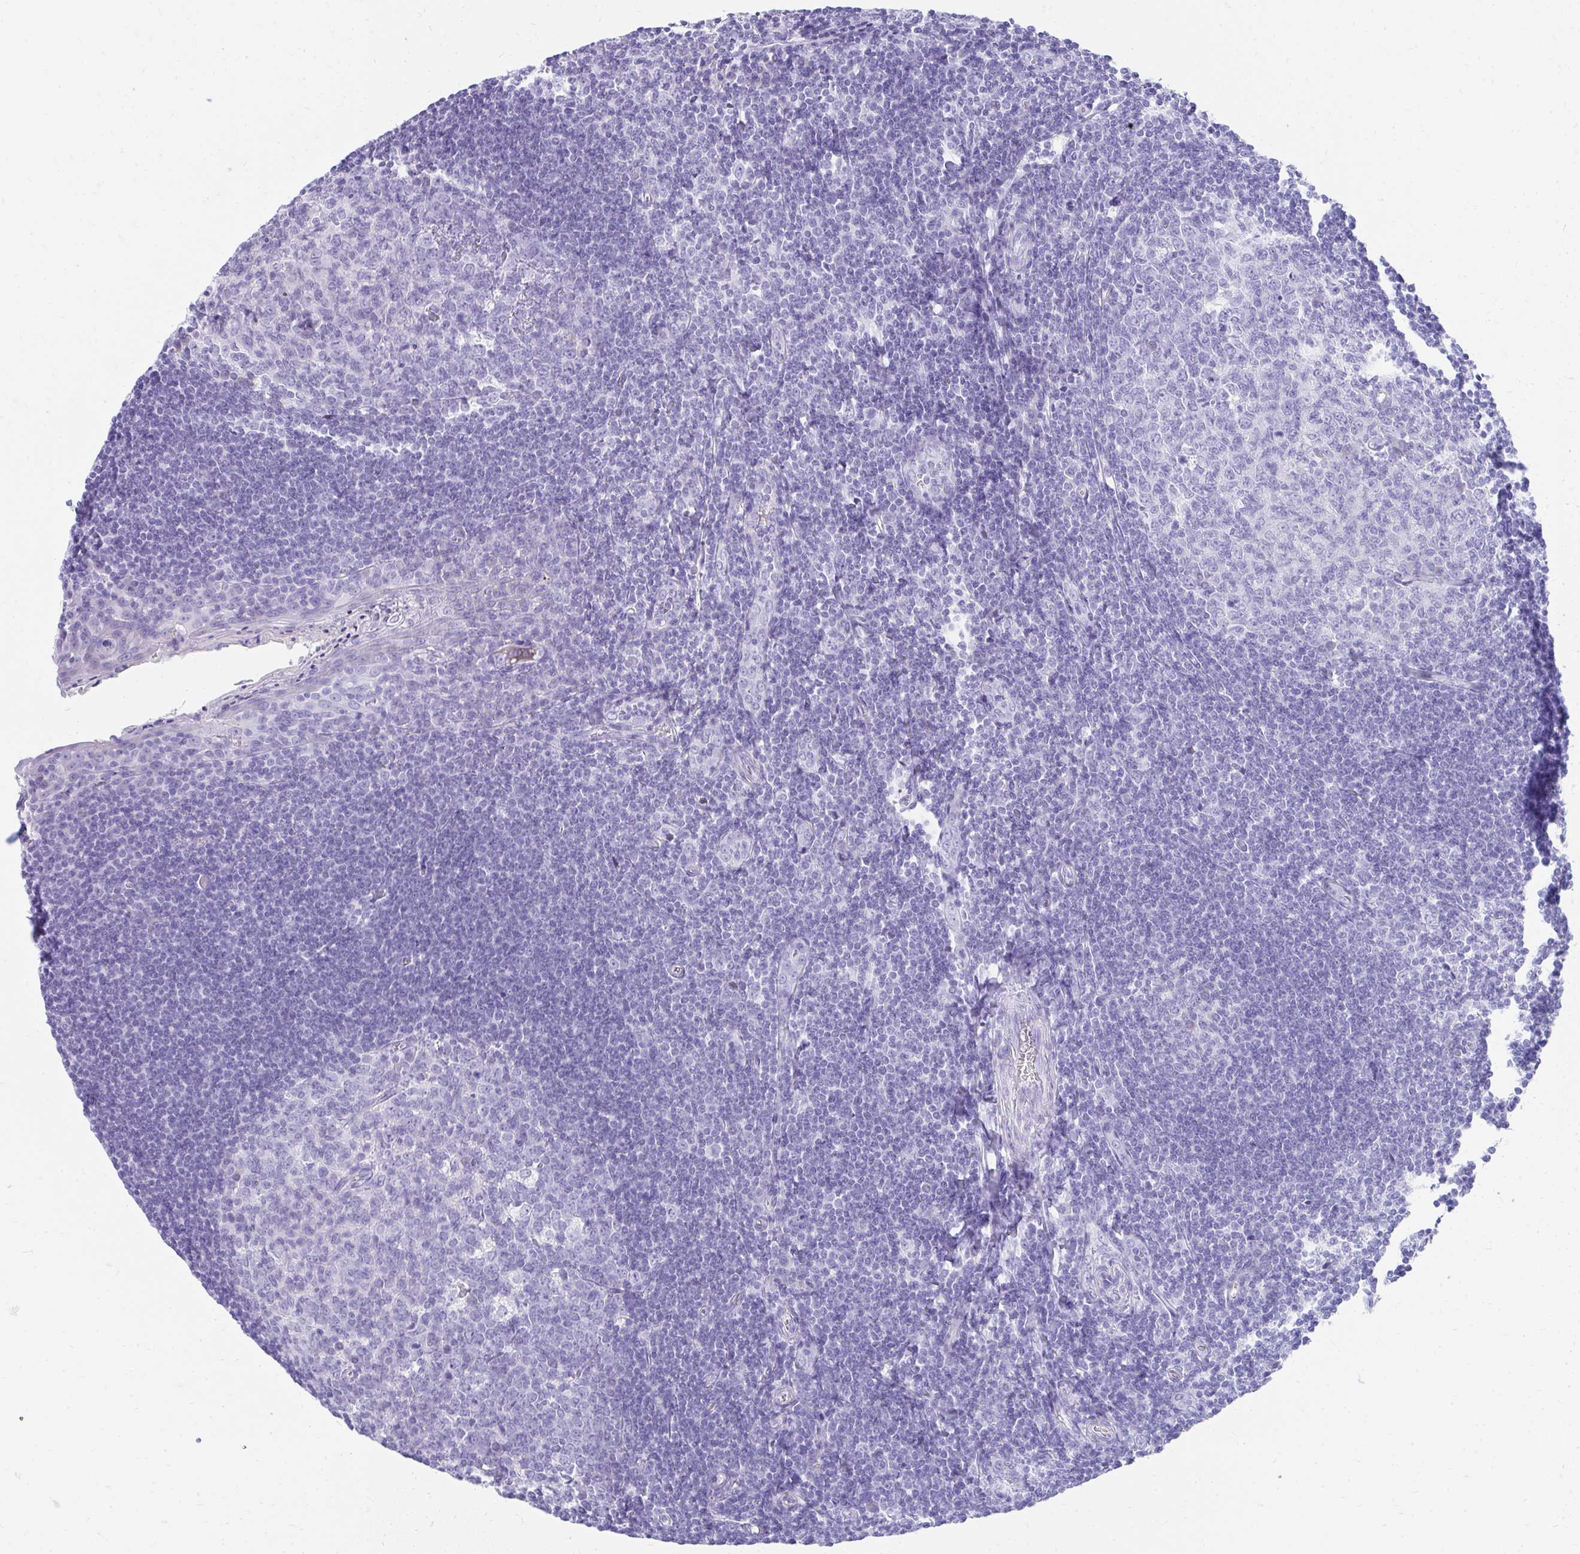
{"staining": {"intensity": "negative", "quantity": "none", "location": "none"}, "tissue": "tonsil", "cell_type": "Germinal center cells", "image_type": "normal", "snomed": [{"axis": "morphology", "description": "Normal tissue, NOS"}, {"axis": "topography", "description": "Tonsil"}], "caption": "Immunohistochemistry image of unremarkable tonsil: tonsil stained with DAB shows no significant protein positivity in germinal center cells. (DAB (3,3'-diaminobenzidine) IHC visualized using brightfield microscopy, high magnification).", "gene": "TNNT1", "patient": {"sex": "male", "age": 27}}